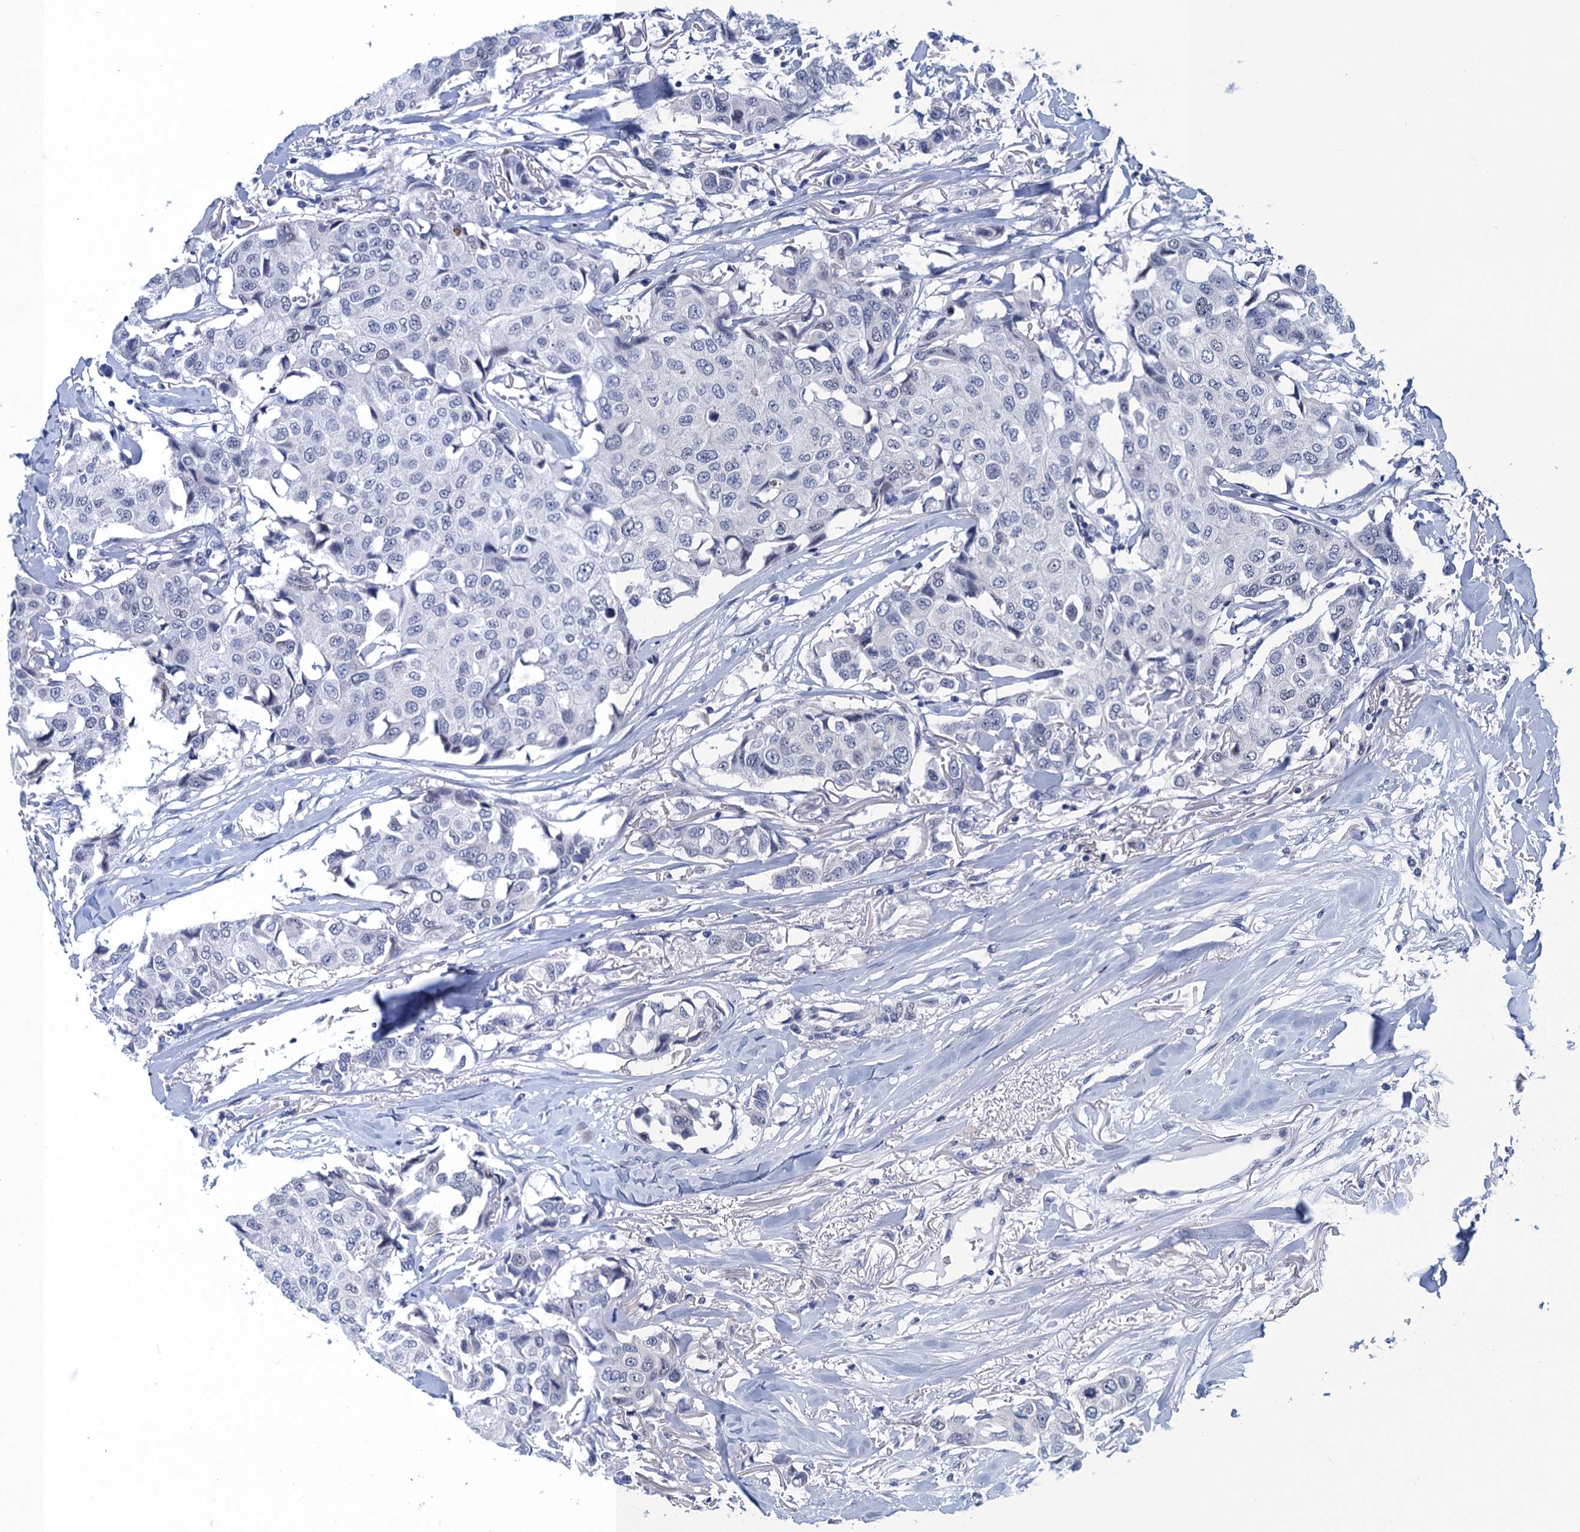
{"staining": {"intensity": "negative", "quantity": "none", "location": "none"}, "tissue": "breast cancer", "cell_type": "Tumor cells", "image_type": "cancer", "snomed": [{"axis": "morphology", "description": "Duct carcinoma"}, {"axis": "topography", "description": "Breast"}], "caption": "This is a histopathology image of immunohistochemistry staining of breast cancer (infiltrating ductal carcinoma), which shows no expression in tumor cells.", "gene": "GINS3", "patient": {"sex": "female", "age": 80}}